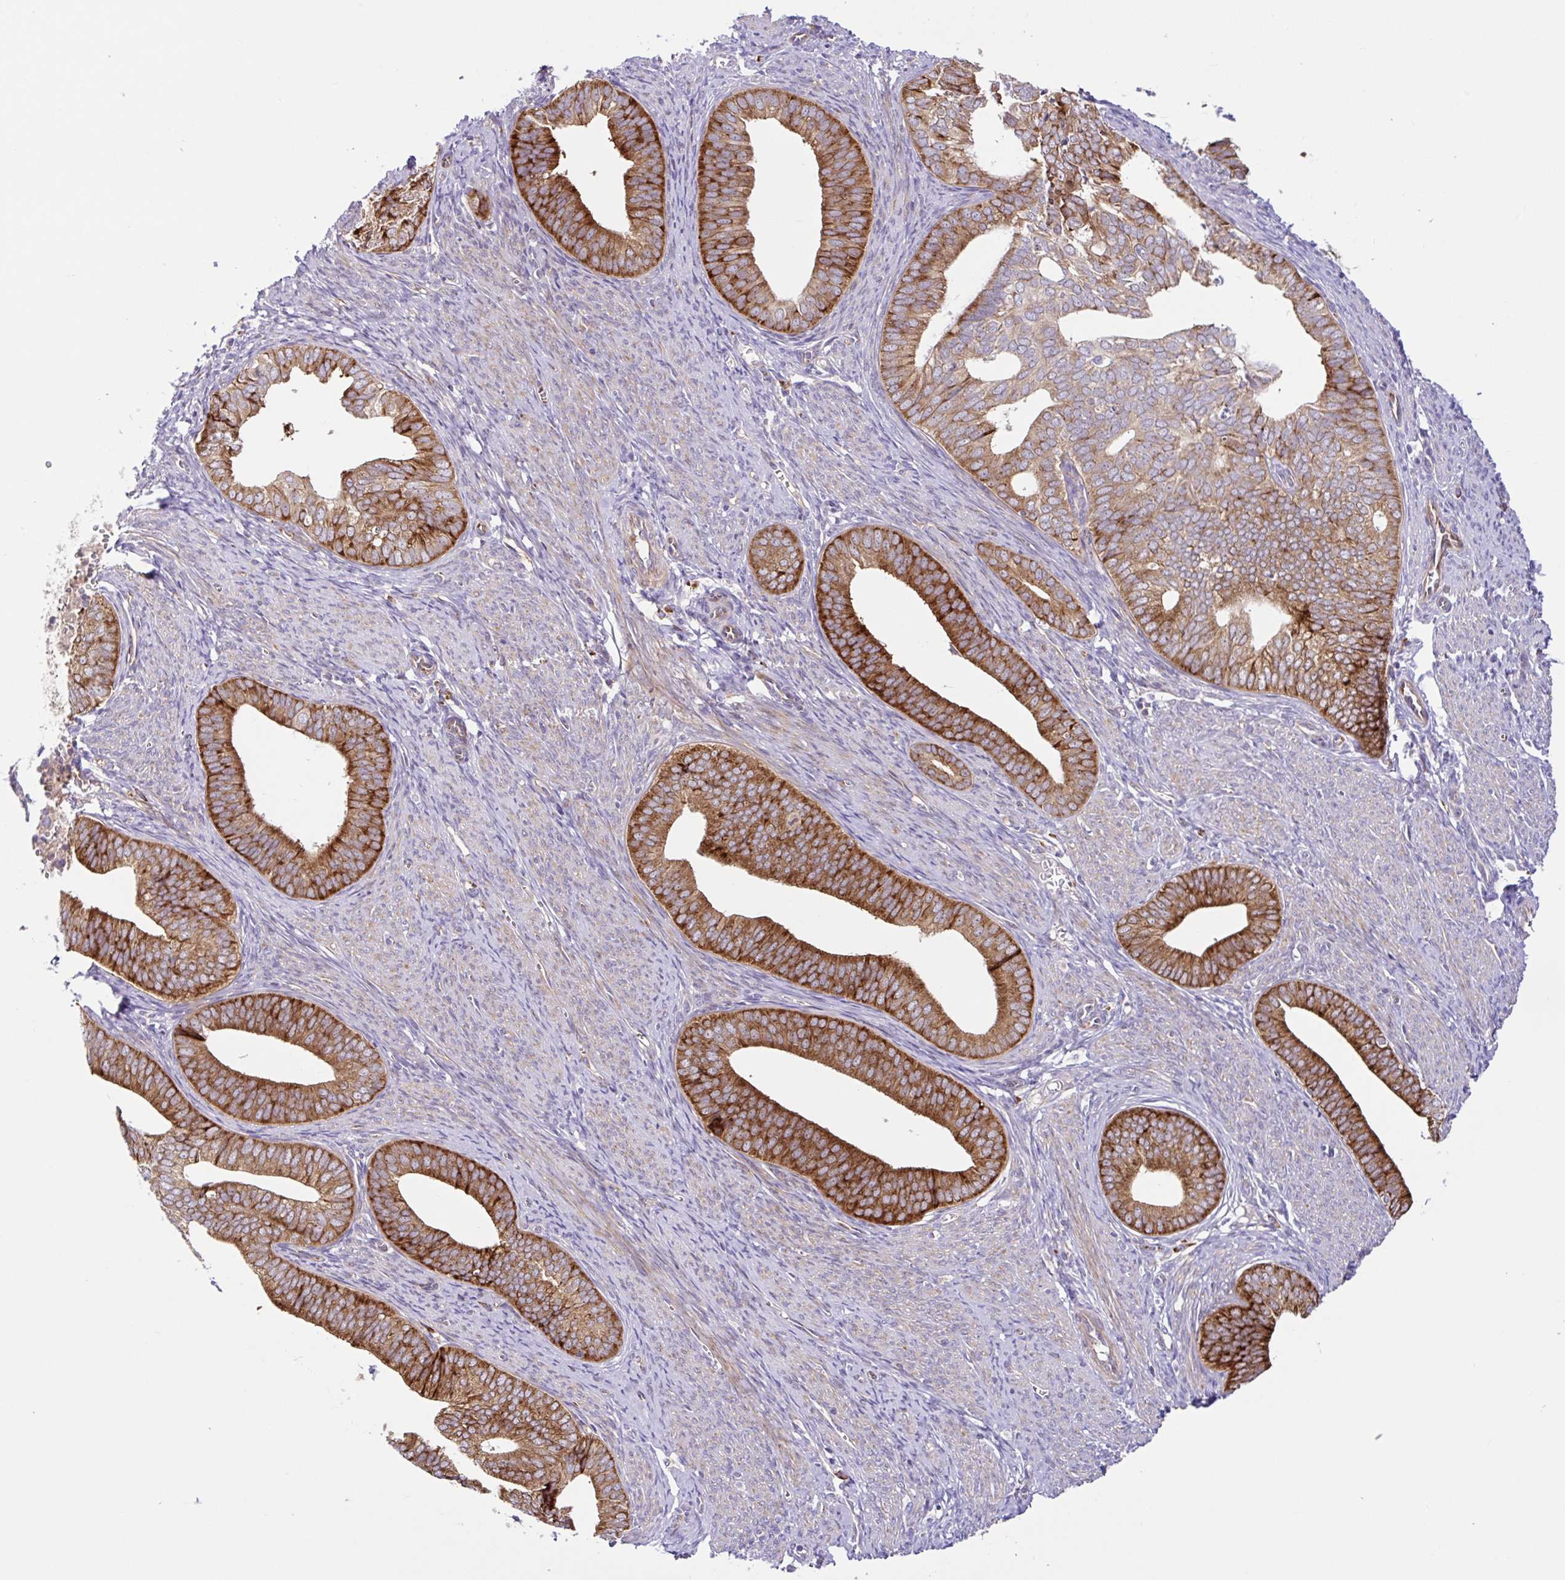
{"staining": {"intensity": "strong", "quantity": "25%-75%", "location": "cytoplasmic/membranous"}, "tissue": "endometrial cancer", "cell_type": "Tumor cells", "image_type": "cancer", "snomed": [{"axis": "morphology", "description": "Adenocarcinoma, NOS"}, {"axis": "topography", "description": "Endometrium"}], "caption": "High-power microscopy captured an IHC image of endometrial adenocarcinoma, revealing strong cytoplasmic/membranous positivity in about 25%-75% of tumor cells.", "gene": "NTPCR", "patient": {"sex": "female", "age": 75}}